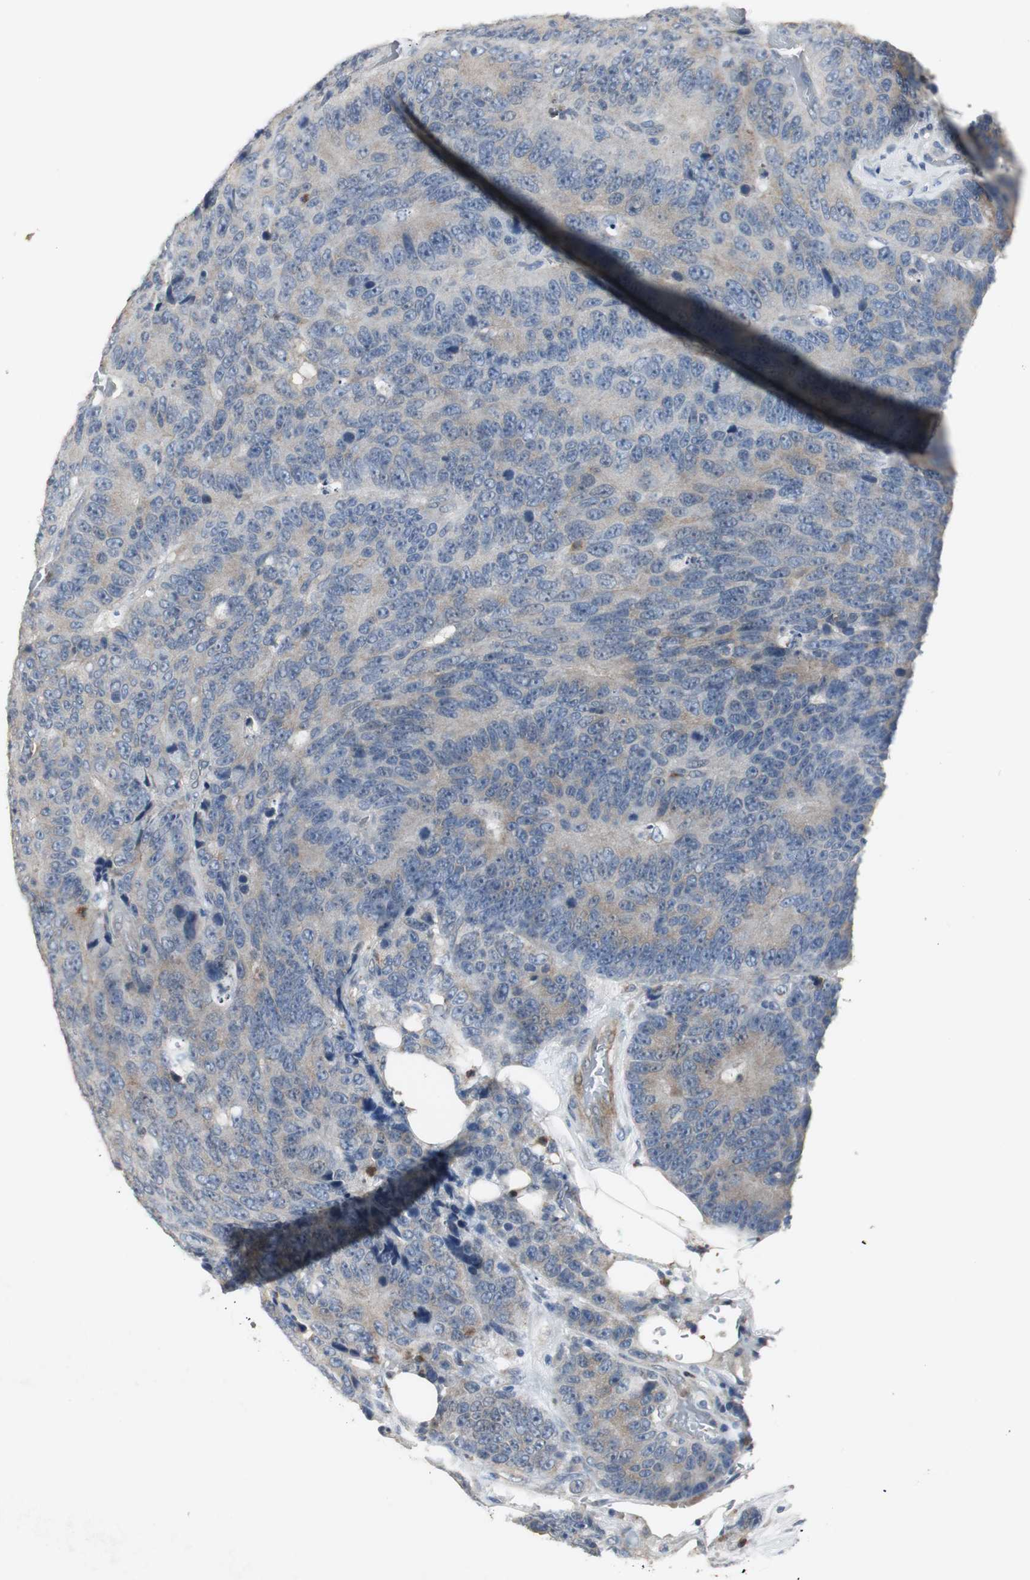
{"staining": {"intensity": "weak", "quantity": "25%-75%", "location": "cytoplasmic/membranous"}, "tissue": "colorectal cancer", "cell_type": "Tumor cells", "image_type": "cancer", "snomed": [{"axis": "morphology", "description": "Adenocarcinoma, NOS"}, {"axis": "topography", "description": "Colon"}], "caption": "Immunohistochemical staining of human colorectal cancer demonstrates low levels of weak cytoplasmic/membranous protein expression in approximately 25%-75% of tumor cells.", "gene": "JTB", "patient": {"sex": "female", "age": 86}}